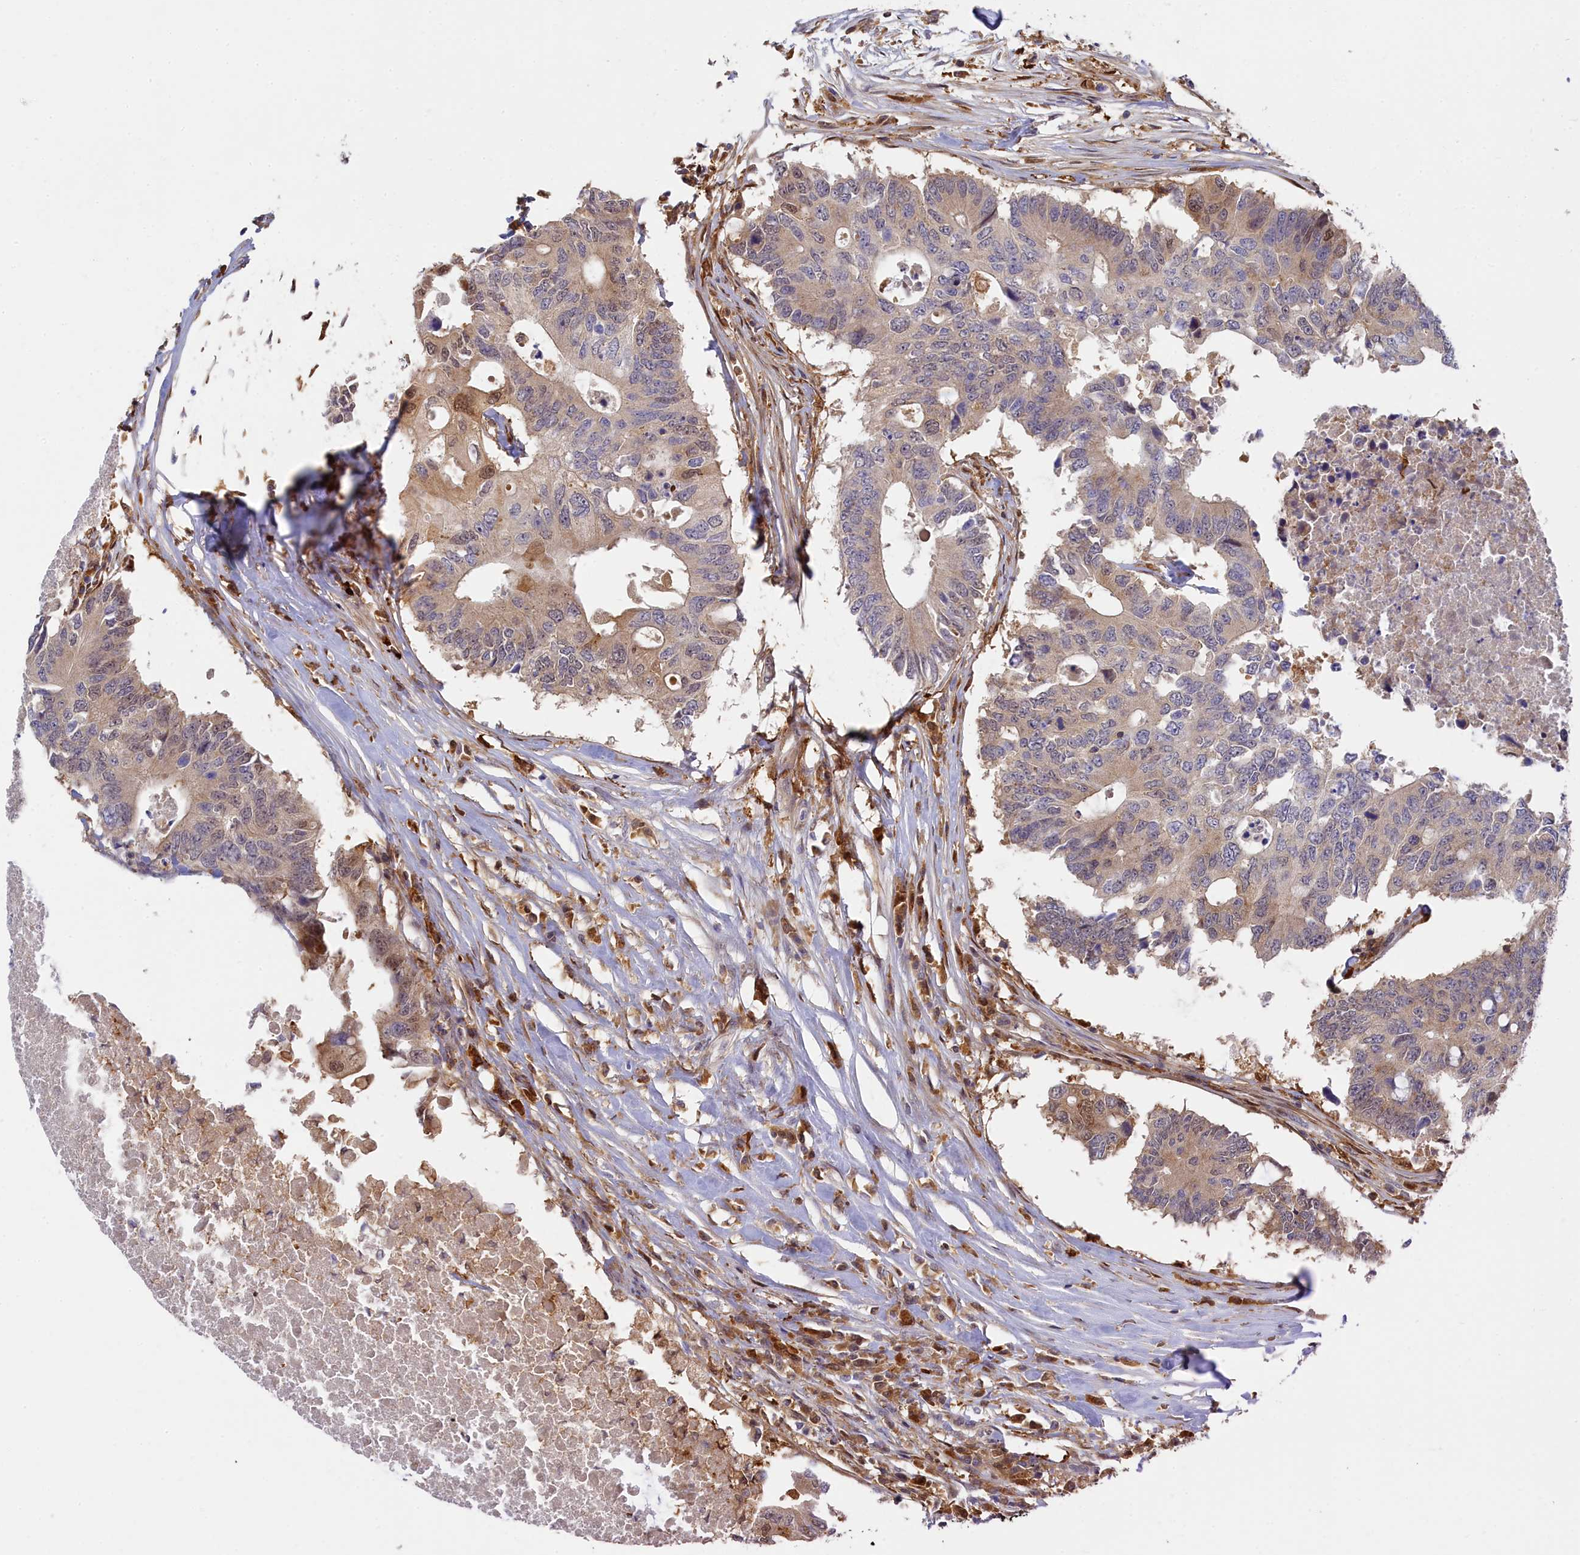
{"staining": {"intensity": "moderate", "quantity": "<25%", "location": "cytoplasmic/membranous,nuclear"}, "tissue": "colorectal cancer", "cell_type": "Tumor cells", "image_type": "cancer", "snomed": [{"axis": "morphology", "description": "Adenocarcinoma, NOS"}, {"axis": "topography", "description": "Colon"}], "caption": "This is a histology image of immunohistochemistry staining of colorectal cancer, which shows moderate staining in the cytoplasmic/membranous and nuclear of tumor cells.", "gene": "SPATA5L1", "patient": {"sex": "male", "age": 71}}